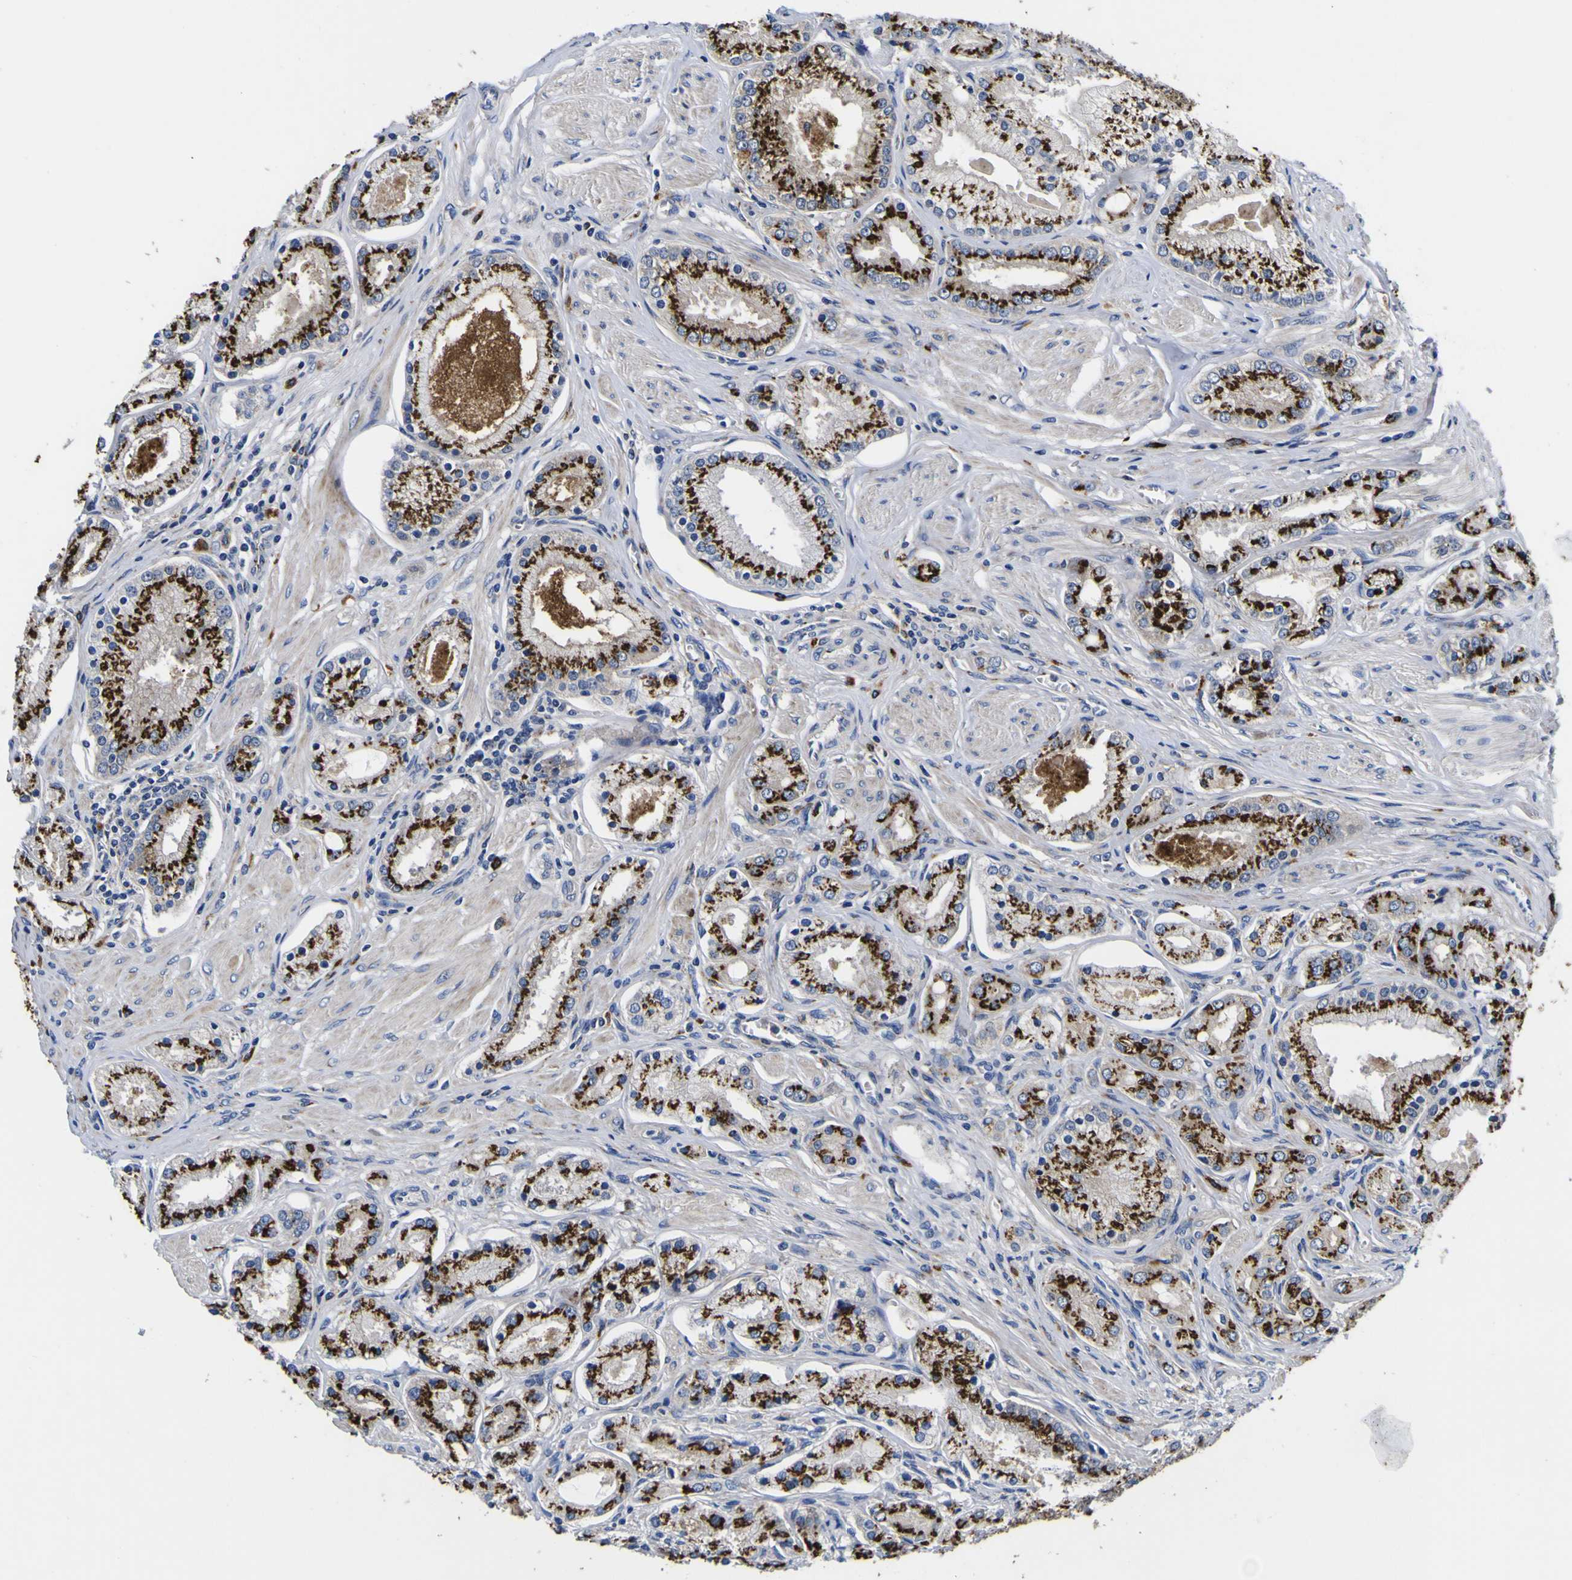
{"staining": {"intensity": "strong", "quantity": ">75%", "location": "cytoplasmic/membranous"}, "tissue": "prostate cancer", "cell_type": "Tumor cells", "image_type": "cancer", "snomed": [{"axis": "morphology", "description": "Adenocarcinoma, High grade"}, {"axis": "topography", "description": "Prostate"}], "caption": "Immunohistochemical staining of human prostate cancer (adenocarcinoma (high-grade)) shows strong cytoplasmic/membranous protein positivity in approximately >75% of tumor cells.", "gene": "COA1", "patient": {"sex": "male", "age": 66}}